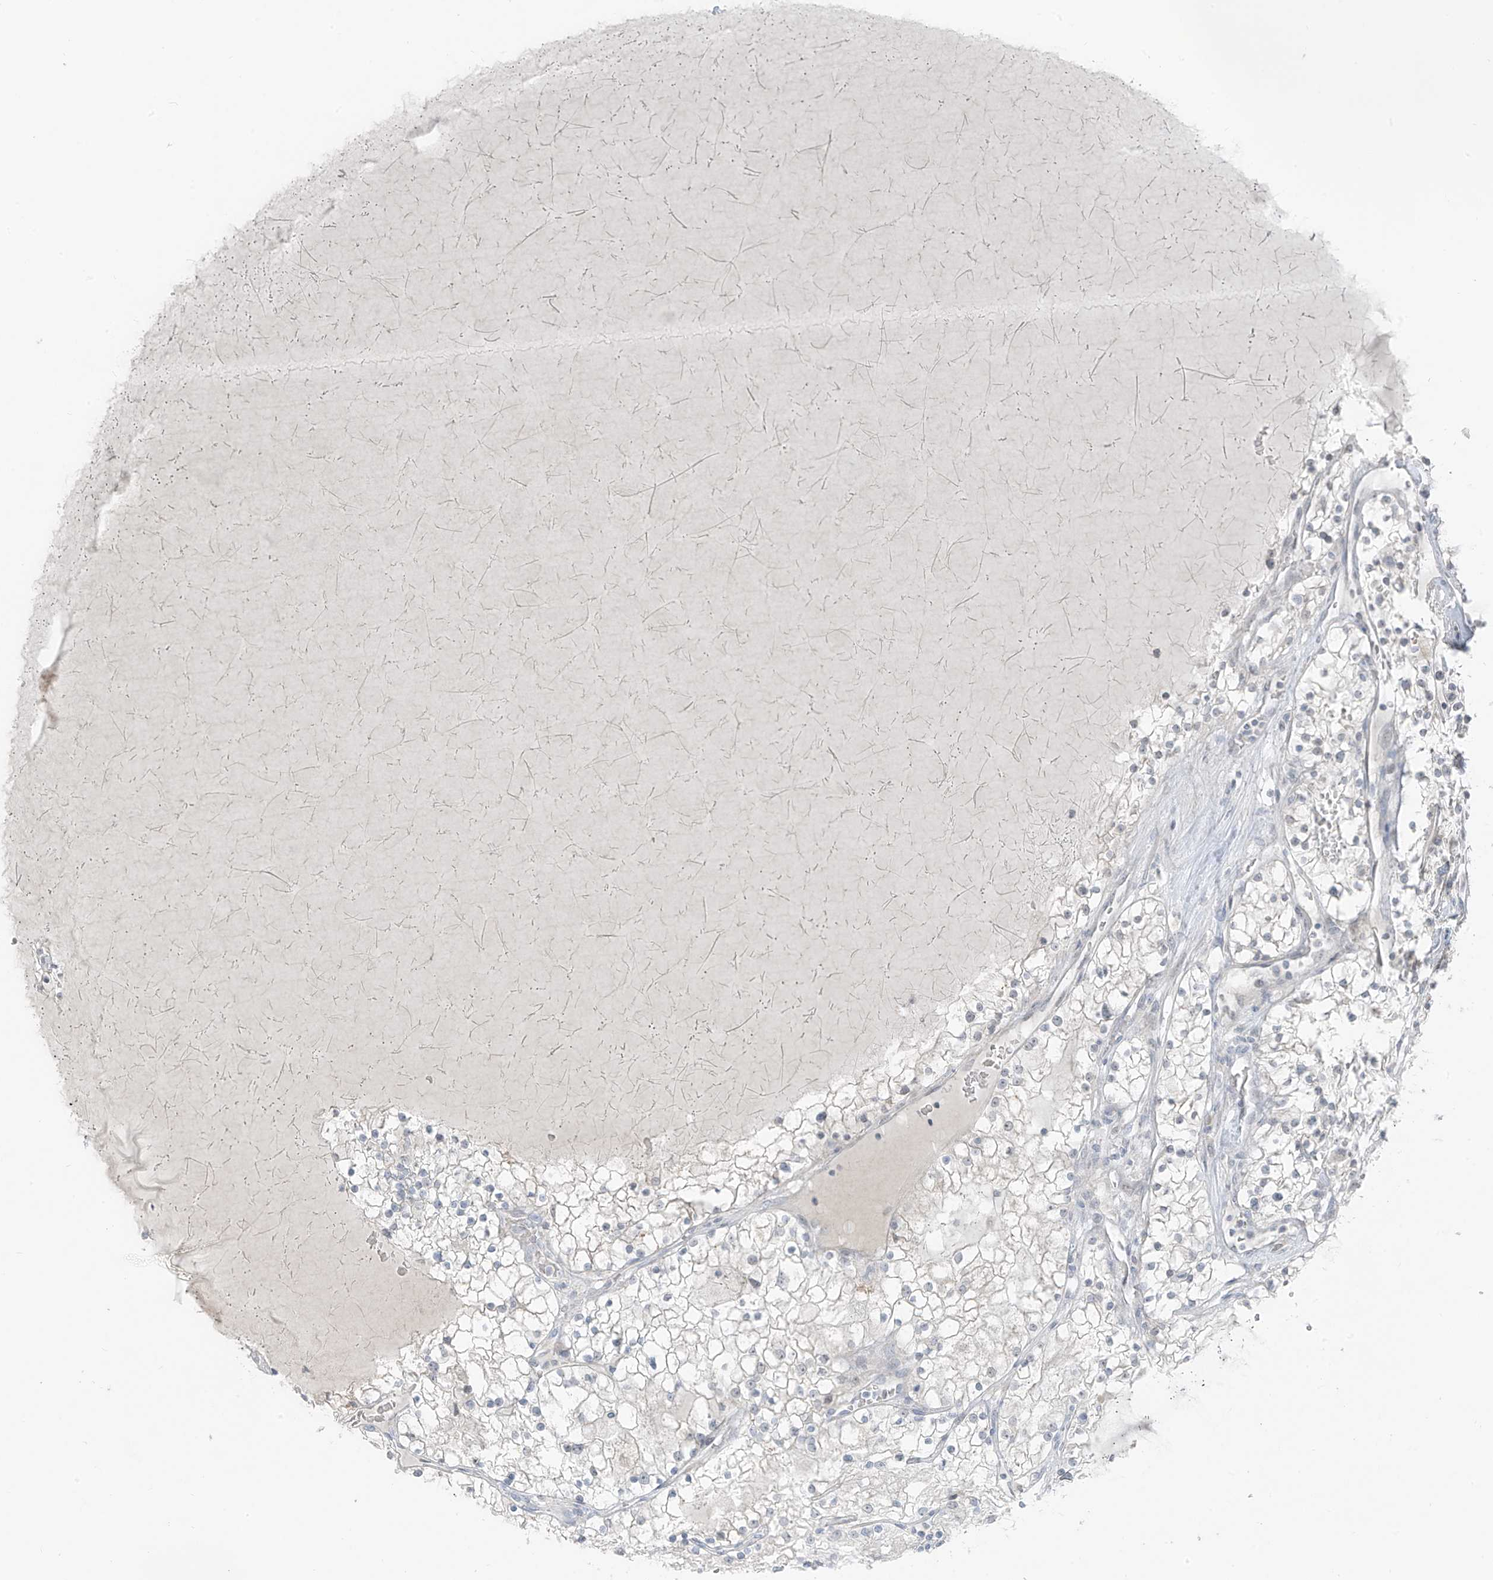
{"staining": {"intensity": "negative", "quantity": "none", "location": "none"}, "tissue": "renal cancer", "cell_type": "Tumor cells", "image_type": "cancer", "snomed": [{"axis": "morphology", "description": "Normal tissue, NOS"}, {"axis": "morphology", "description": "Adenocarcinoma, NOS"}, {"axis": "topography", "description": "Kidney"}], "caption": "This is an immunohistochemistry (IHC) image of human adenocarcinoma (renal). There is no staining in tumor cells.", "gene": "PRDM6", "patient": {"sex": "male", "age": 68}}